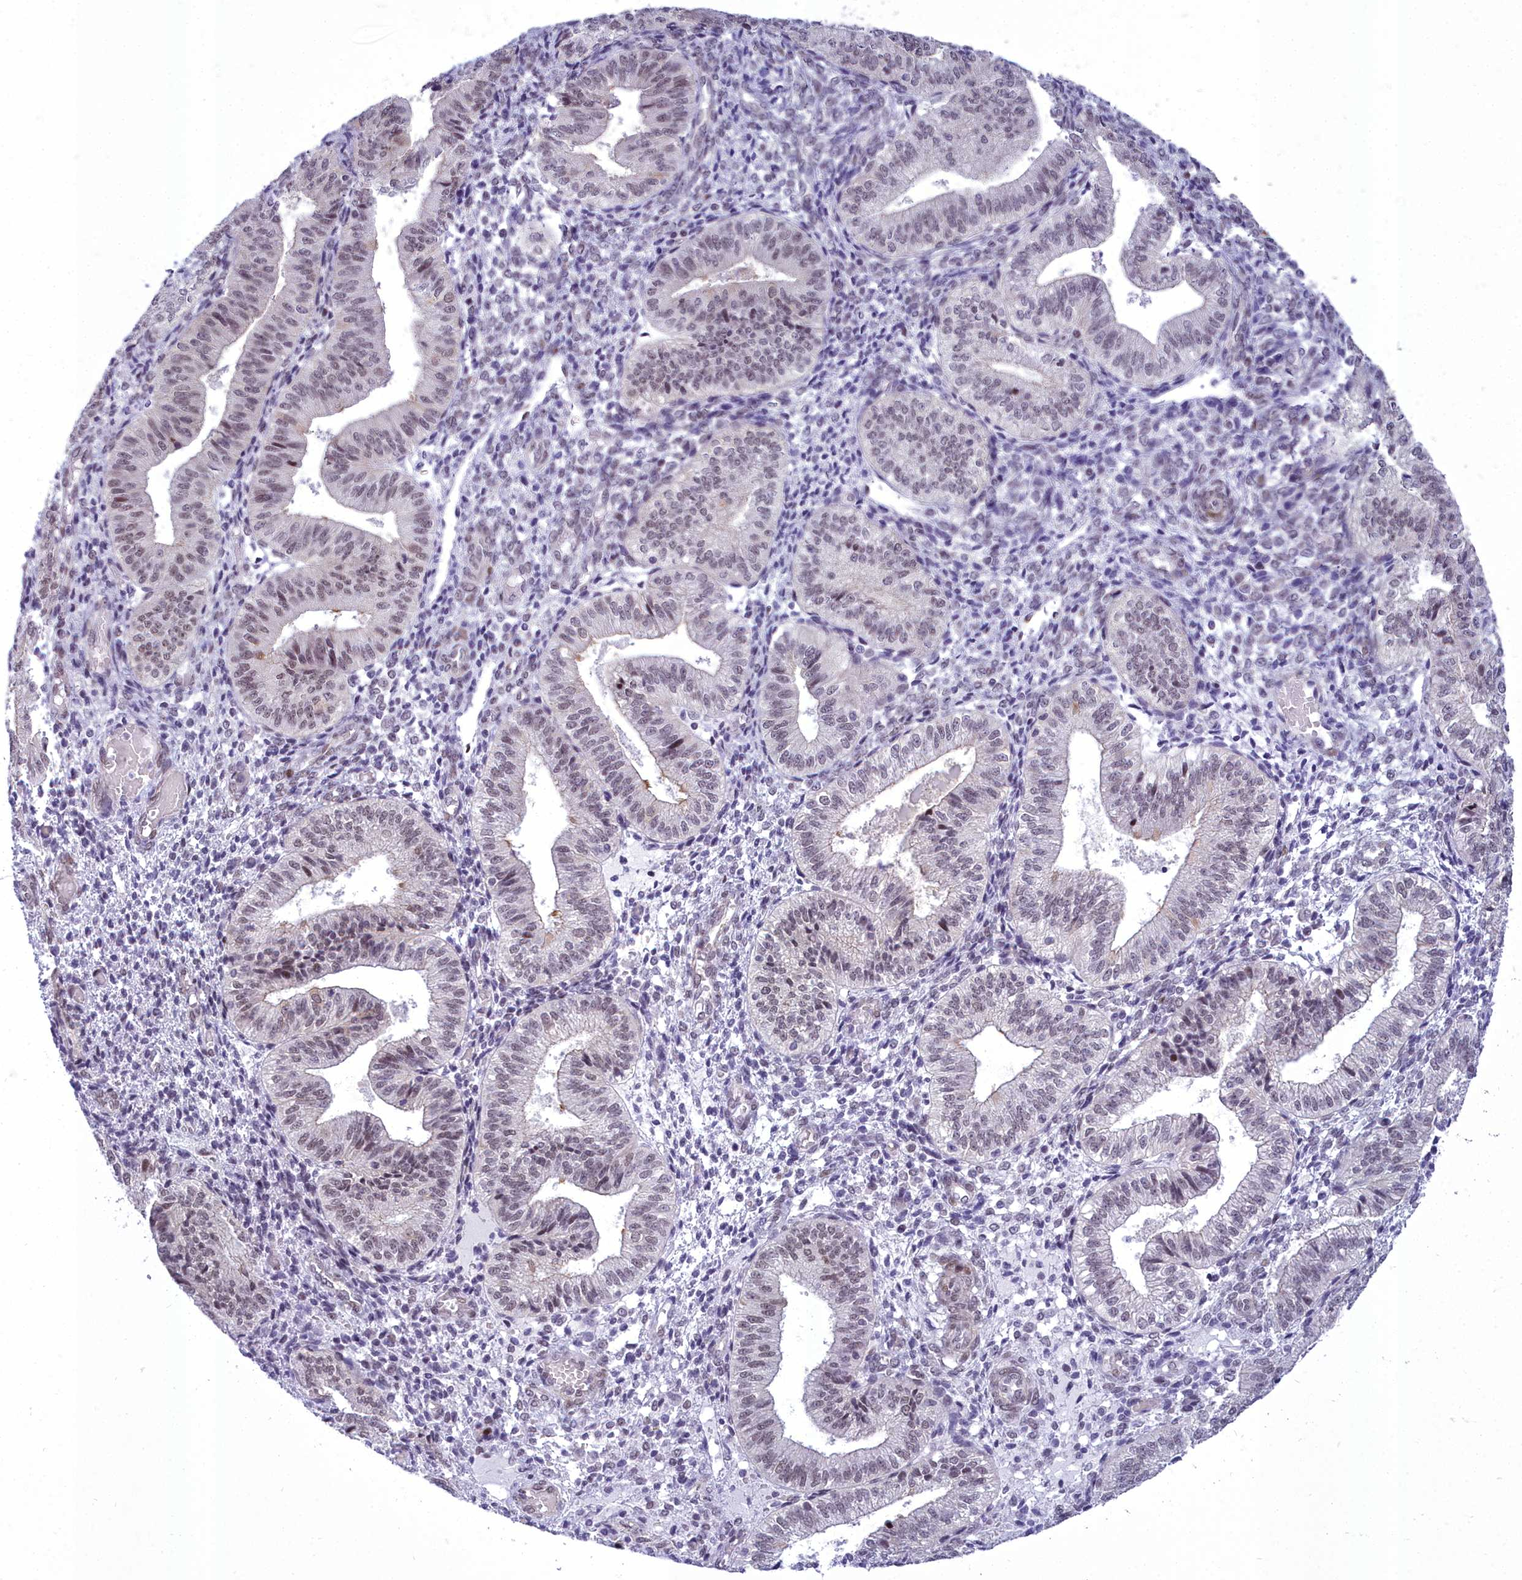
{"staining": {"intensity": "moderate", "quantity": "<25%", "location": "nuclear"}, "tissue": "endometrium", "cell_type": "Cells in endometrial stroma", "image_type": "normal", "snomed": [{"axis": "morphology", "description": "Normal tissue, NOS"}, {"axis": "topography", "description": "Endometrium"}], "caption": "High-power microscopy captured an IHC photomicrograph of benign endometrium, revealing moderate nuclear staining in about <25% of cells in endometrial stroma.", "gene": "CEACAM19", "patient": {"sex": "female", "age": 34}}